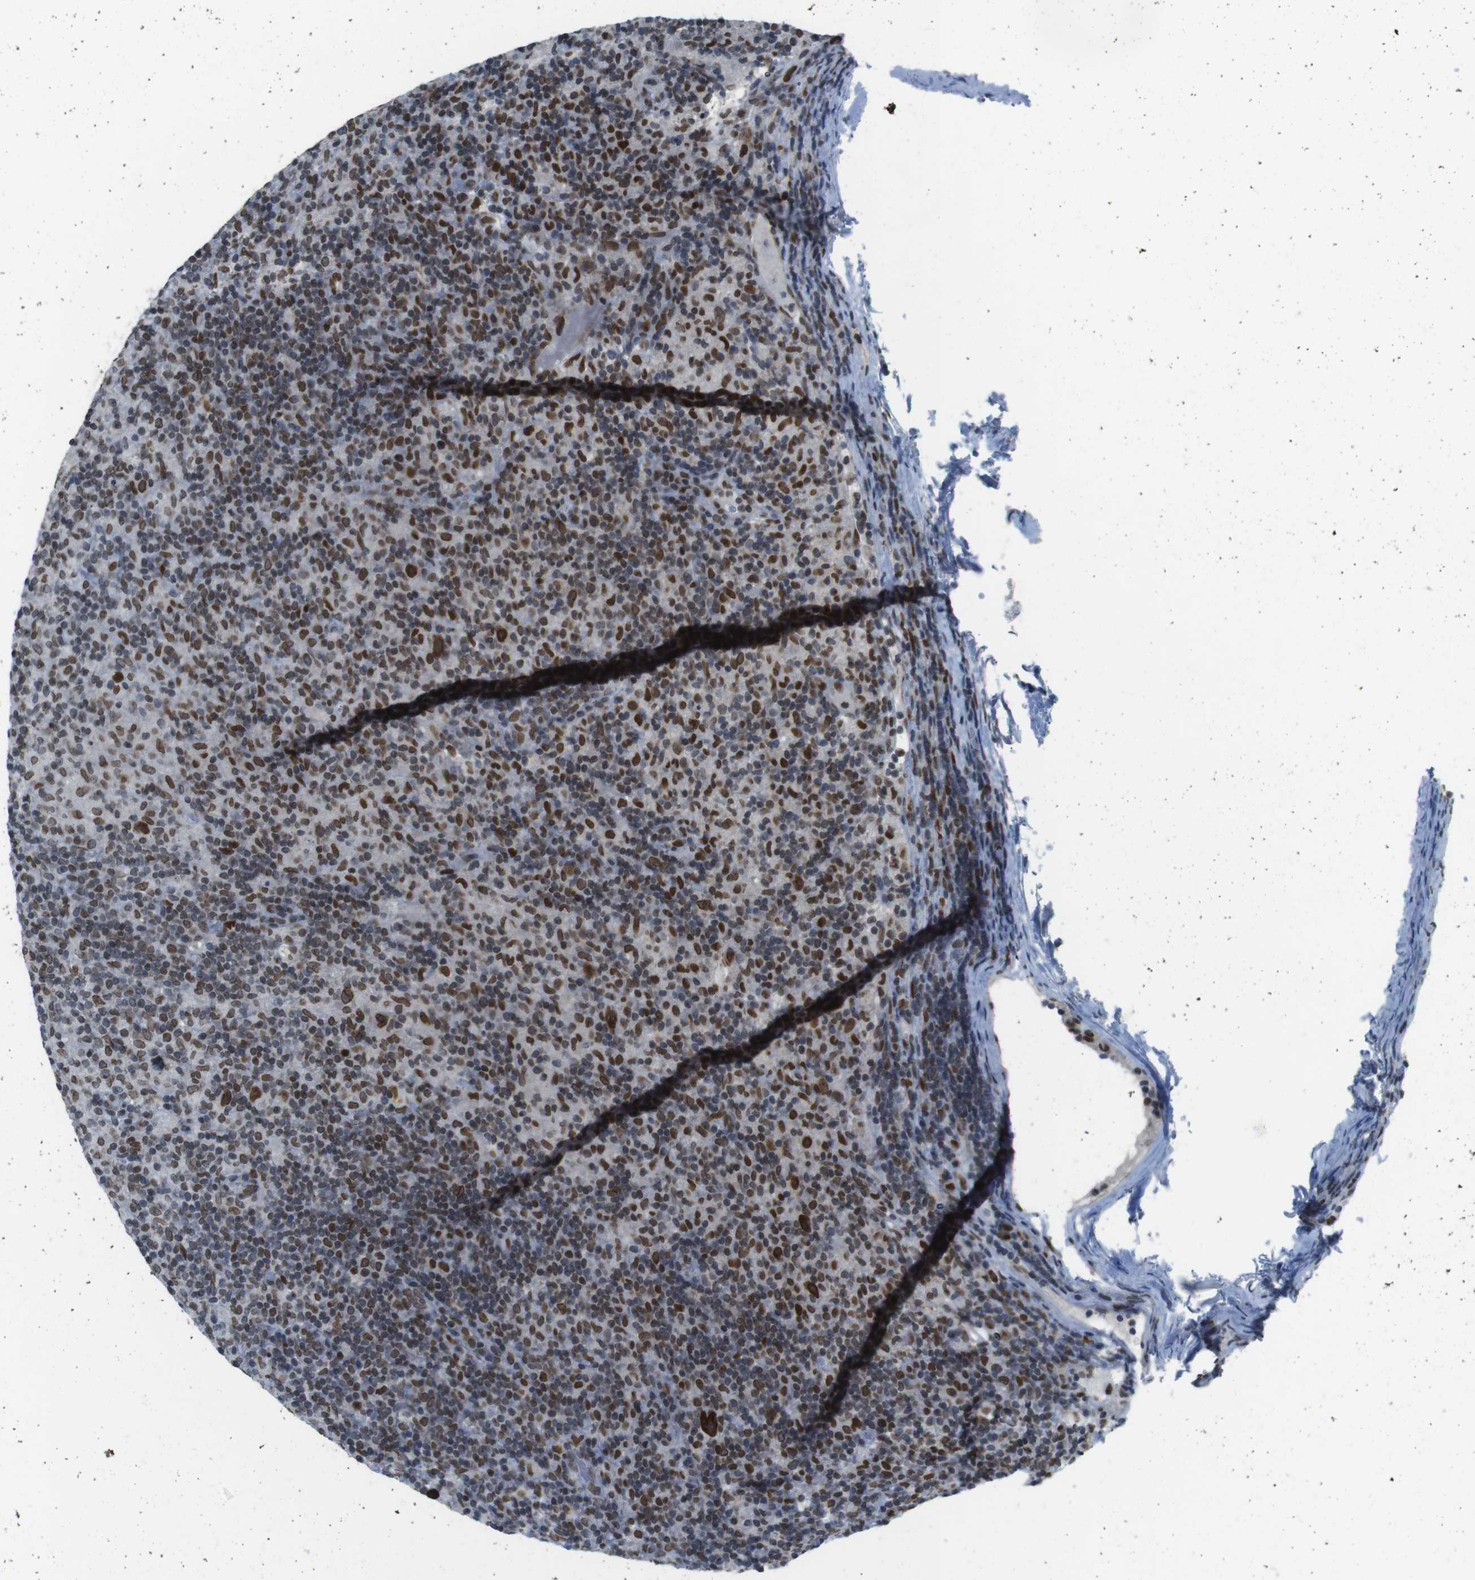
{"staining": {"intensity": "strong", "quantity": ">75%", "location": "nuclear"}, "tissue": "lymphoma", "cell_type": "Tumor cells", "image_type": "cancer", "snomed": [{"axis": "morphology", "description": "Hodgkin's disease, NOS"}, {"axis": "topography", "description": "Lymph node"}], "caption": "Immunohistochemistry image of neoplastic tissue: human Hodgkin's disease stained using immunohistochemistry (IHC) shows high levels of strong protein expression localized specifically in the nuclear of tumor cells, appearing as a nuclear brown color.", "gene": "MAD1L1", "patient": {"sex": "male", "age": 70}}